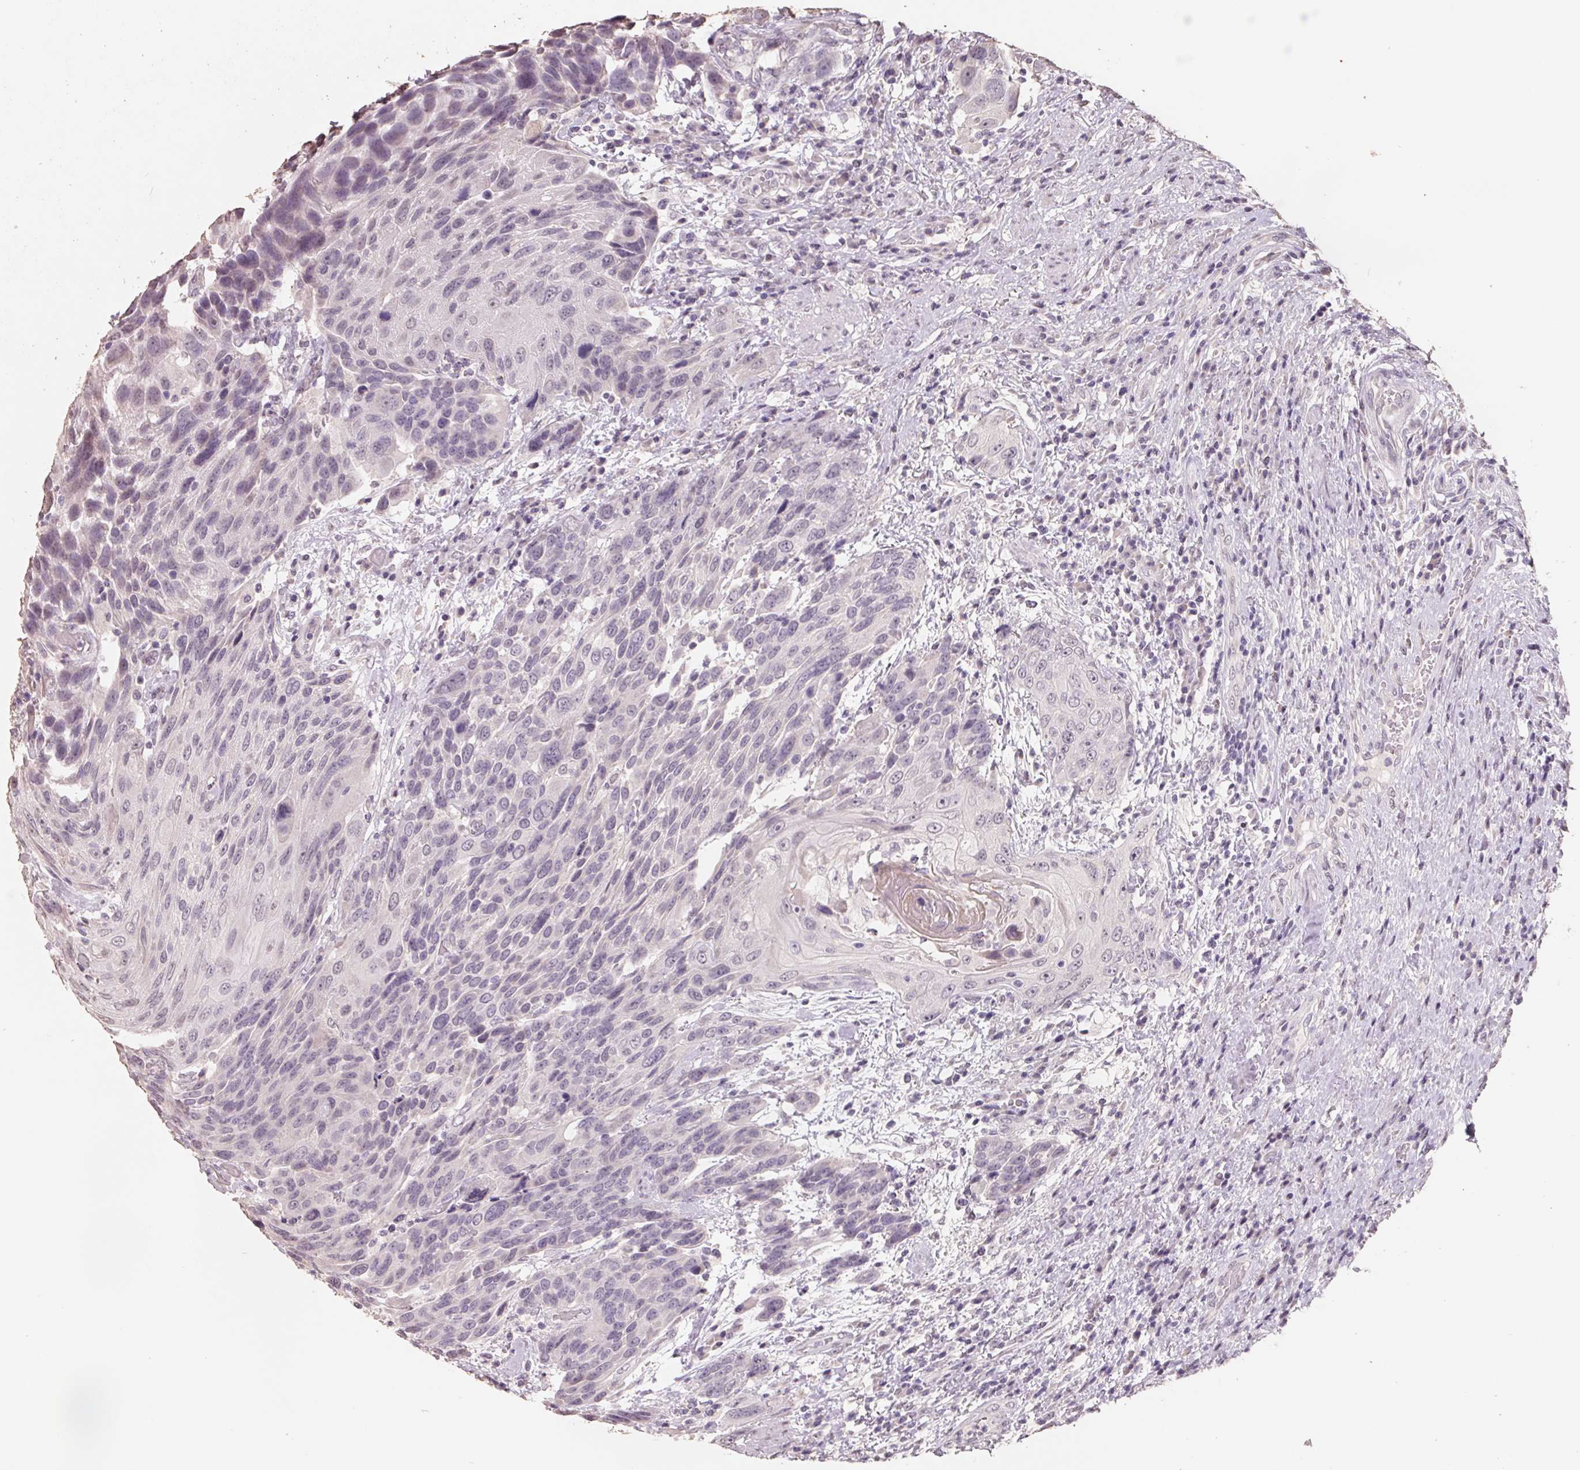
{"staining": {"intensity": "negative", "quantity": "none", "location": "none"}, "tissue": "urothelial cancer", "cell_type": "Tumor cells", "image_type": "cancer", "snomed": [{"axis": "morphology", "description": "Urothelial carcinoma, High grade"}, {"axis": "topography", "description": "Urinary bladder"}], "caption": "Image shows no significant protein expression in tumor cells of high-grade urothelial carcinoma.", "gene": "FTCD", "patient": {"sex": "female", "age": 70}}